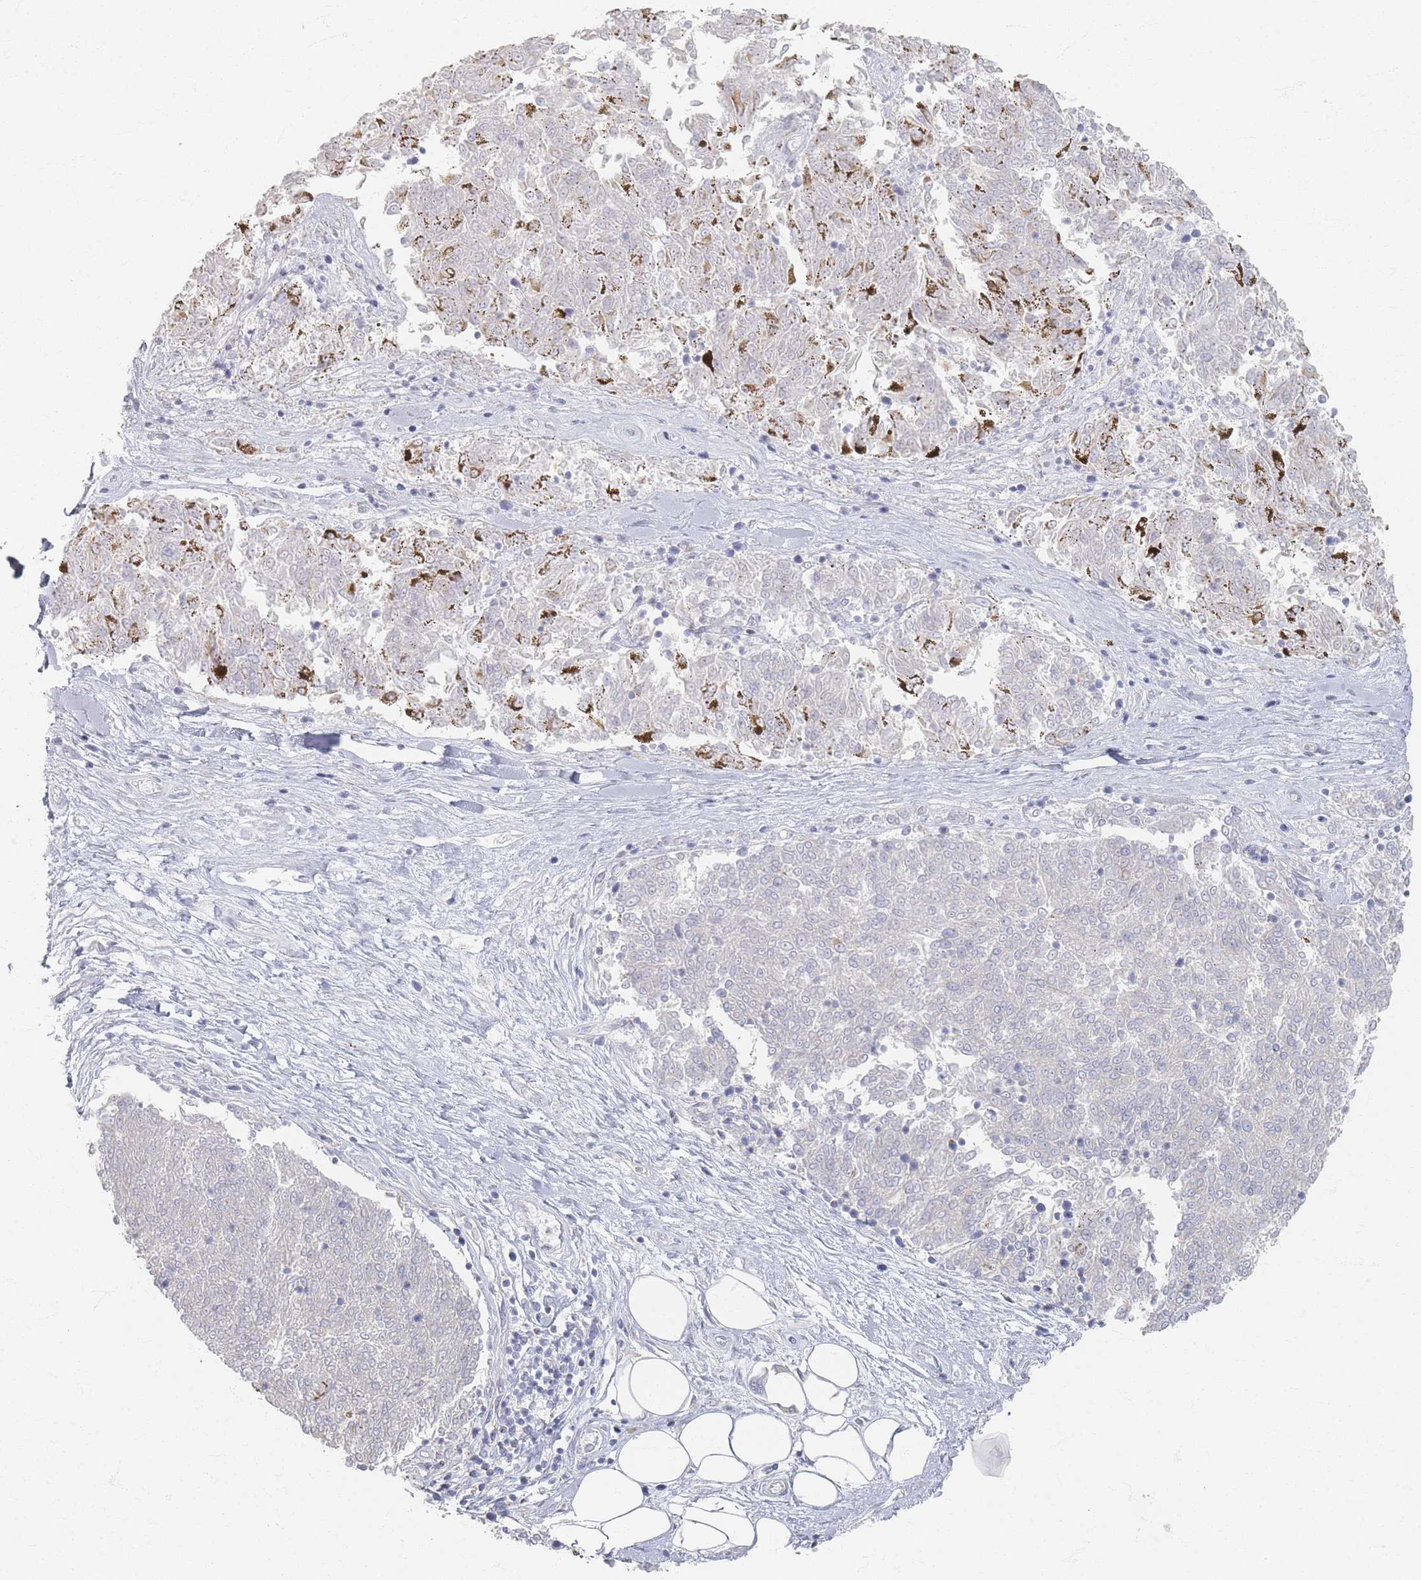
{"staining": {"intensity": "moderate", "quantity": "<25%", "location": "cytoplasmic/membranous"}, "tissue": "melanoma", "cell_type": "Tumor cells", "image_type": "cancer", "snomed": [{"axis": "morphology", "description": "Malignant melanoma, NOS"}, {"axis": "topography", "description": "Skin"}], "caption": "Moderate cytoplasmic/membranous protein staining is seen in approximately <25% of tumor cells in malignant melanoma.", "gene": "SLC2A11", "patient": {"sex": "female", "age": 72}}